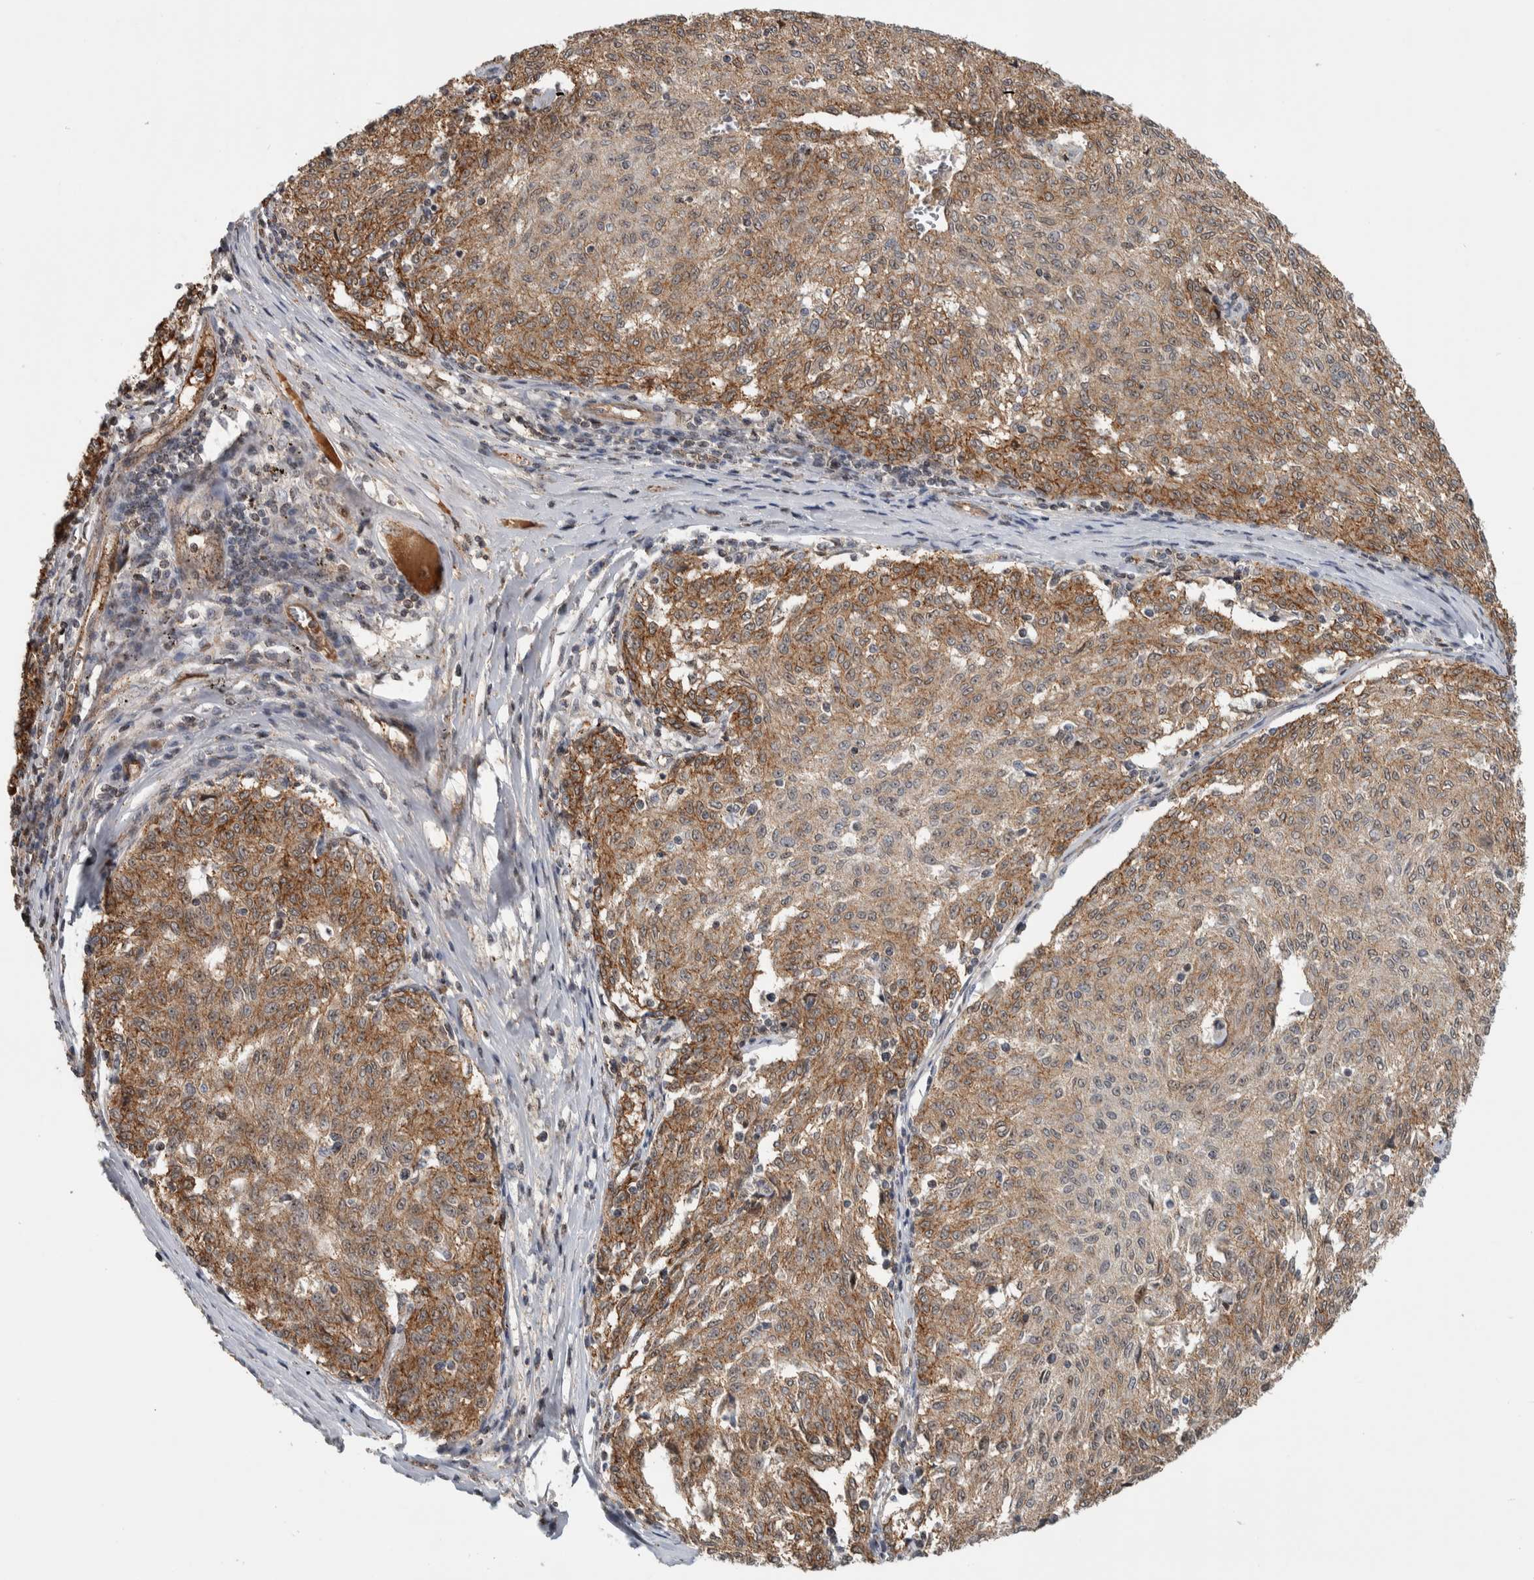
{"staining": {"intensity": "moderate", "quantity": ">75%", "location": "cytoplasmic/membranous"}, "tissue": "melanoma", "cell_type": "Tumor cells", "image_type": "cancer", "snomed": [{"axis": "morphology", "description": "Malignant melanoma, NOS"}, {"axis": "topography", "description": "Skin"}], "caption": "A photomicrograph of malignant melanoma stained for a protein displays moderate cytoplasmic/membranous brown staining in tumor cells. The staining was performed using DAB (3,3'-diaminobenzidine) to visualize the protein expression in brown, while the nuclei were stained in blue with hematoxylin (Magnification: 20x).", "gene": "MSL1", "patient": {"sex": "female", "age": 72}}